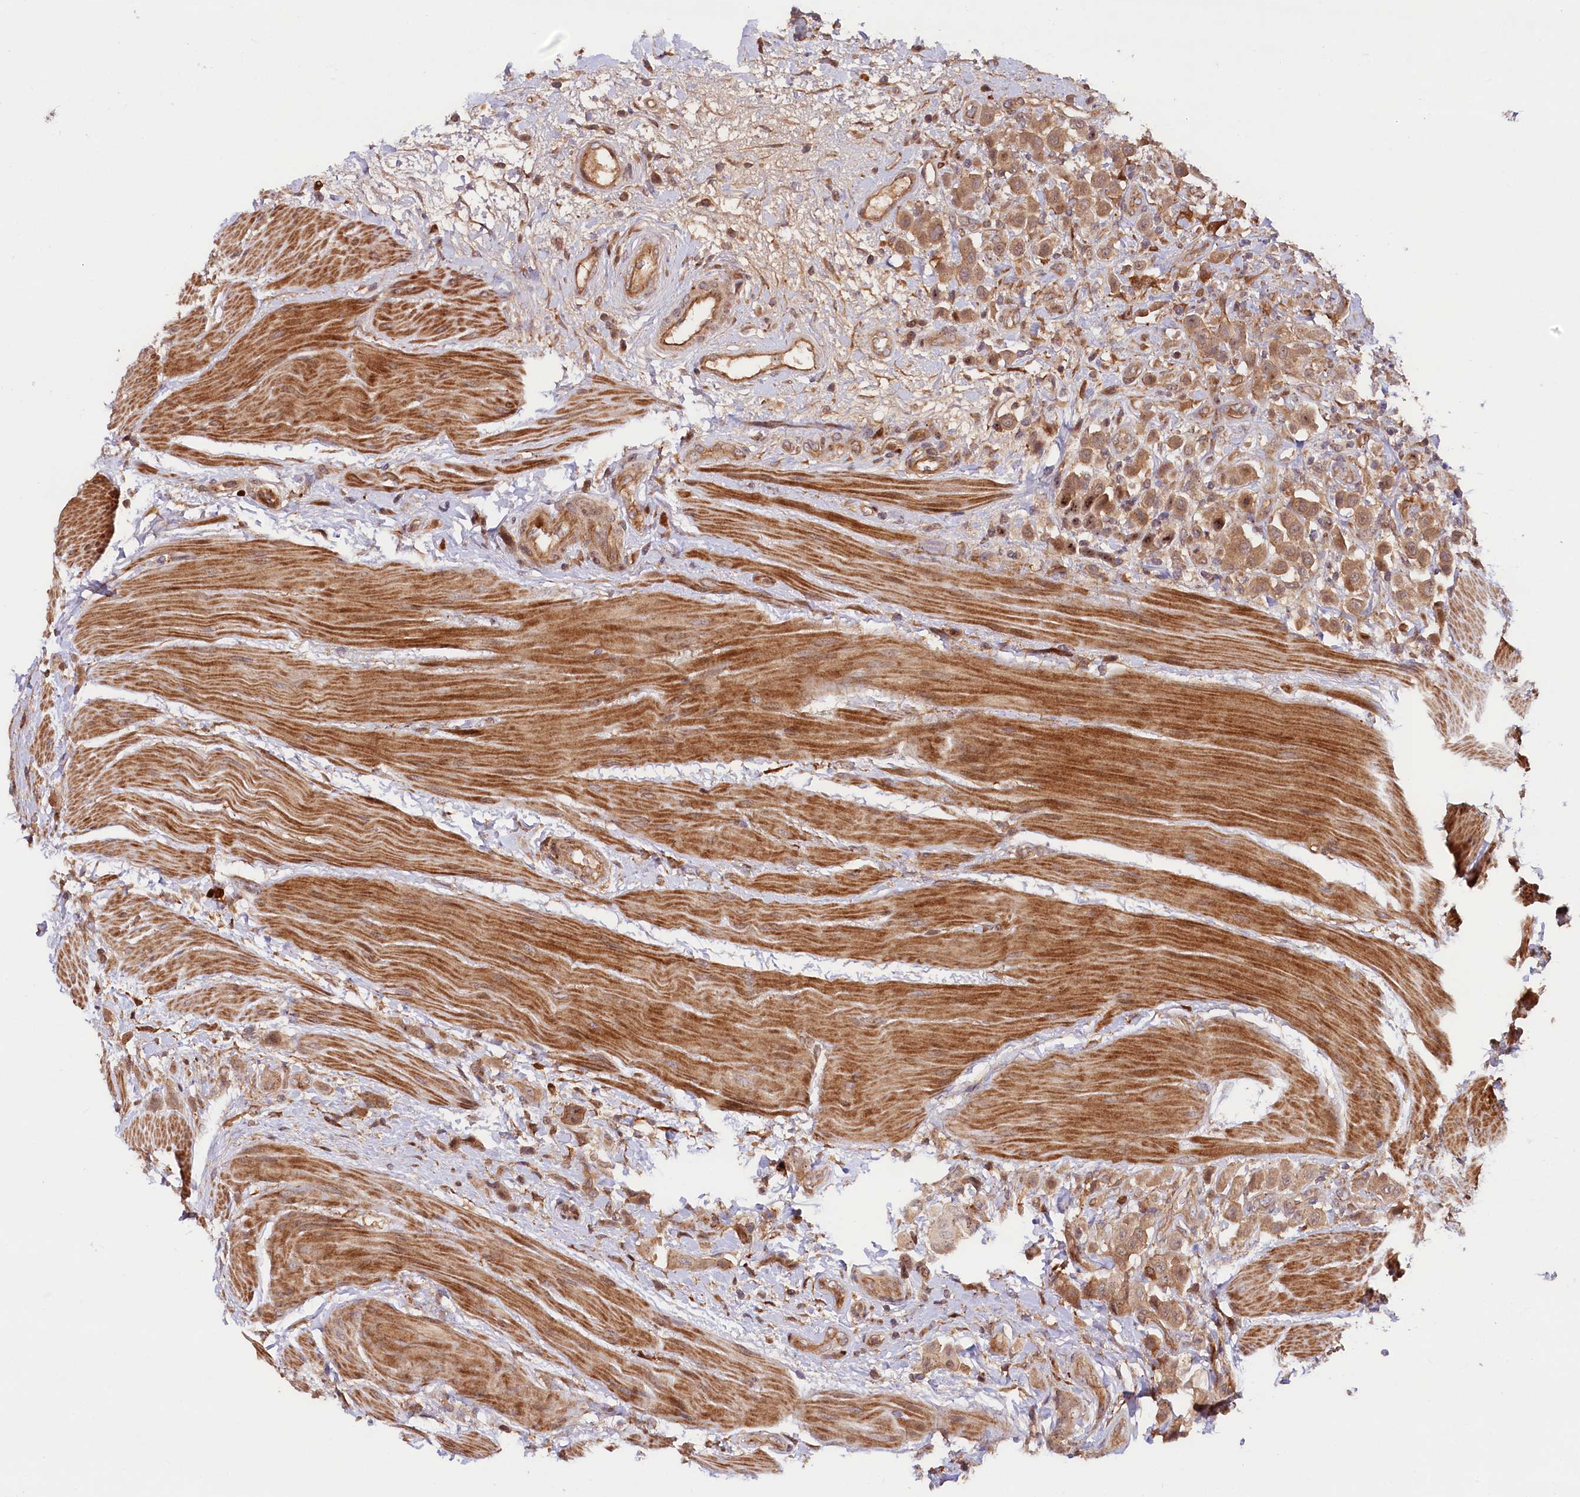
{"staining": {"intensity": "moderate", "quantity": ">75%", "location": "cytoplasmic/membranous"}, "tissue": "urothelial cancer", "cell_type": "Tumor cells", "image_type": "cancer", "snomed": [{"axis": "morphology", "description": "Urothelial carcinoma, High grade"}, {"axis": "topography", "description": "Urinary bladder"}], "caption": "Urothelial cancer tissue exhibits moderate cytoplasmic/membranous staining in approximately >75% of tumor cells", "gene": "NEDD1", "patient": {"sex": "male", "age": 50}}